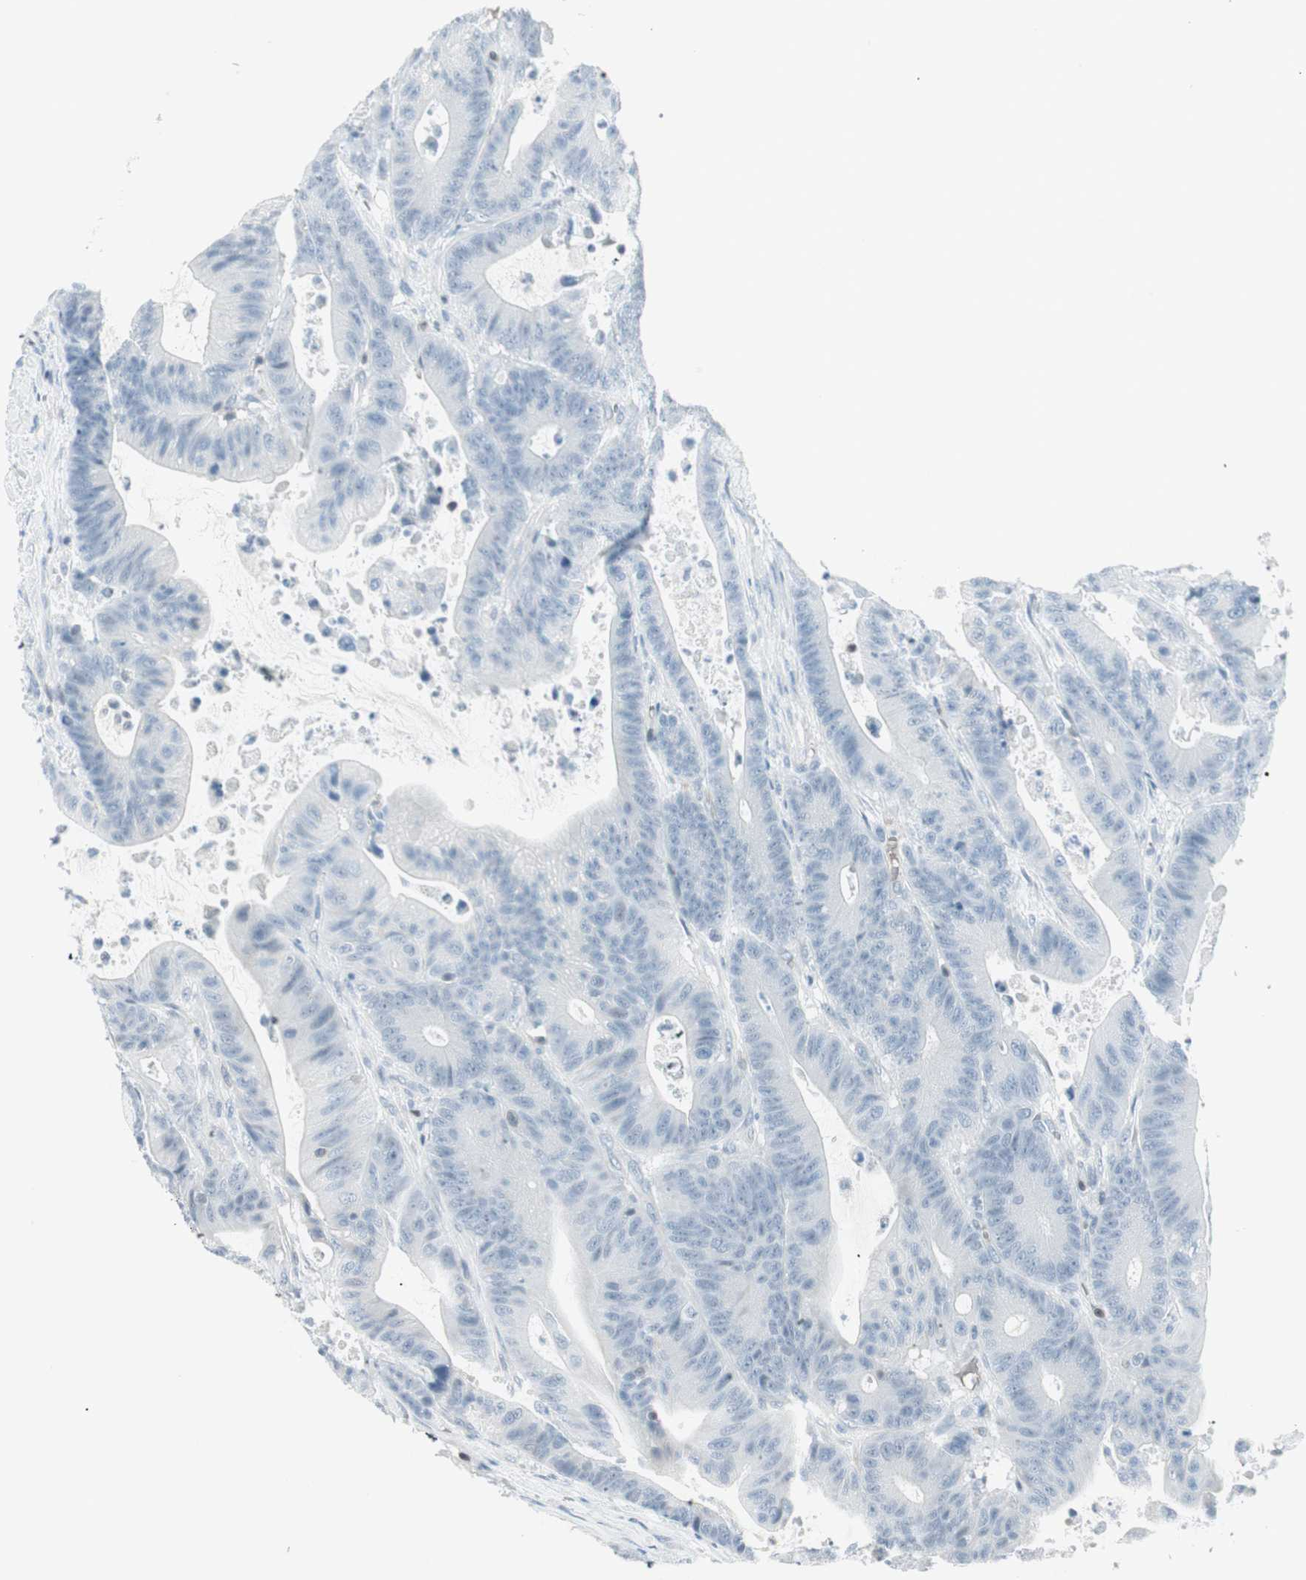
{"staining": {"intensity": "negative", "quantity": "none", "location": "none"}, "tissue": "colorectal cancer", "cell_type": "Tumor cells", "image_type": "cancer", "snomed": [{"axis": "morphology", "description": "Adenocarcinoma, NOS"}, {"axis": "topography", "description": "Colon"}], "caption": "An IHC image of colorectal adenocarcinoma is shown. There is no staining in tumor cells of colorectal adenocarcinoma.", "gene": "MAP4K1", "patient": {"sex": "female", "age": 84}}